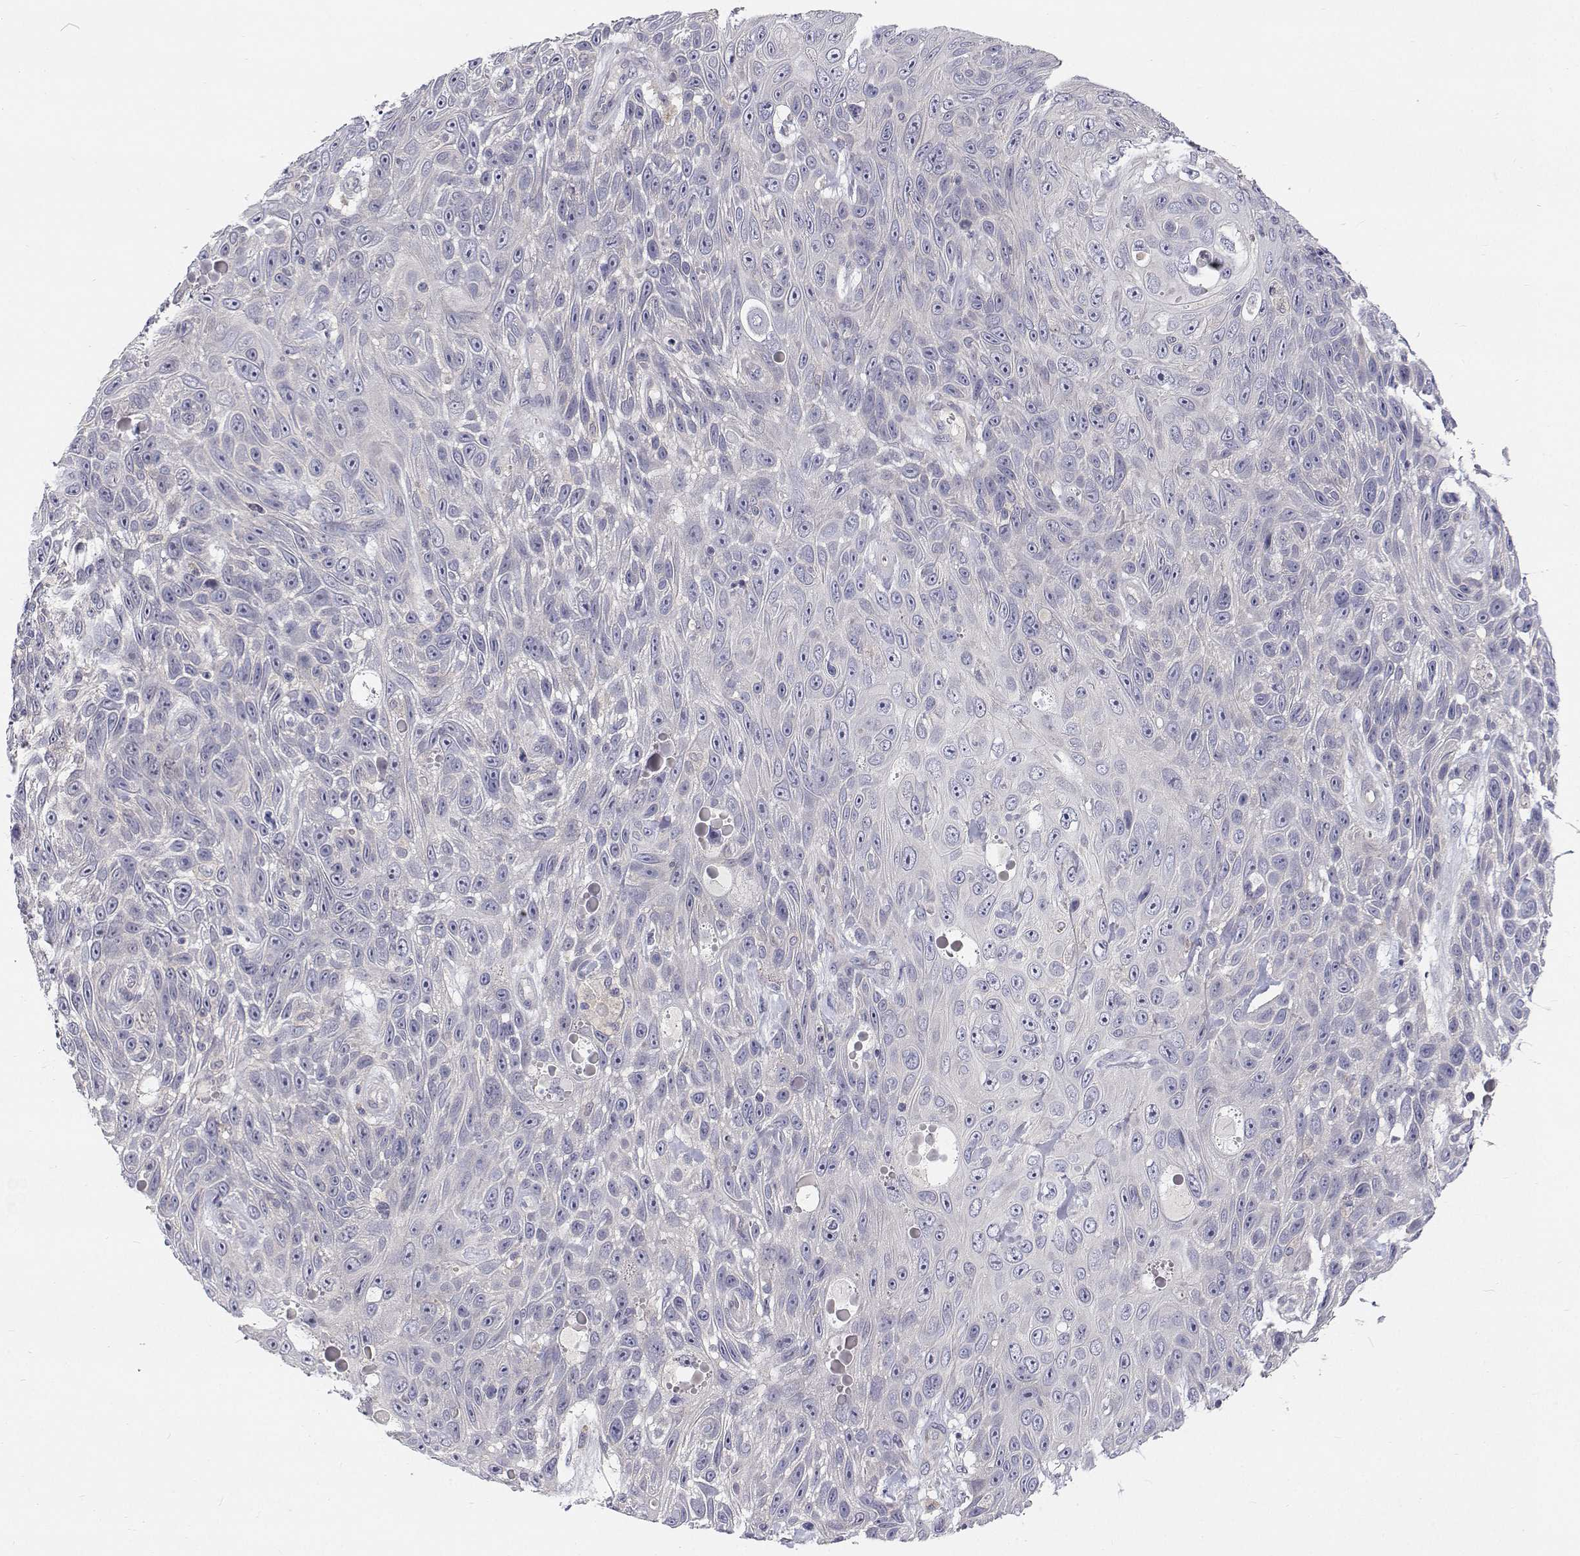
{"staining": {"intensity": "negative", "quantity": "none", "location": "none"}, "tissue": "skin cancer", "cell_type": "Tumor cells", "image_type": "cancer", "snomed": [{"axis": "morphology", "description": "Squamous cell carcinoma, NOS"}, {"axis": "topography", "description": "Skin"}], "caption": "Human skin squamous cell carcinoma stained for a protein using immunohistochemistry exhibits no expression in tumor cells.", "gene": "MYPN", "patient": {"sex": "male", "age": 82}}